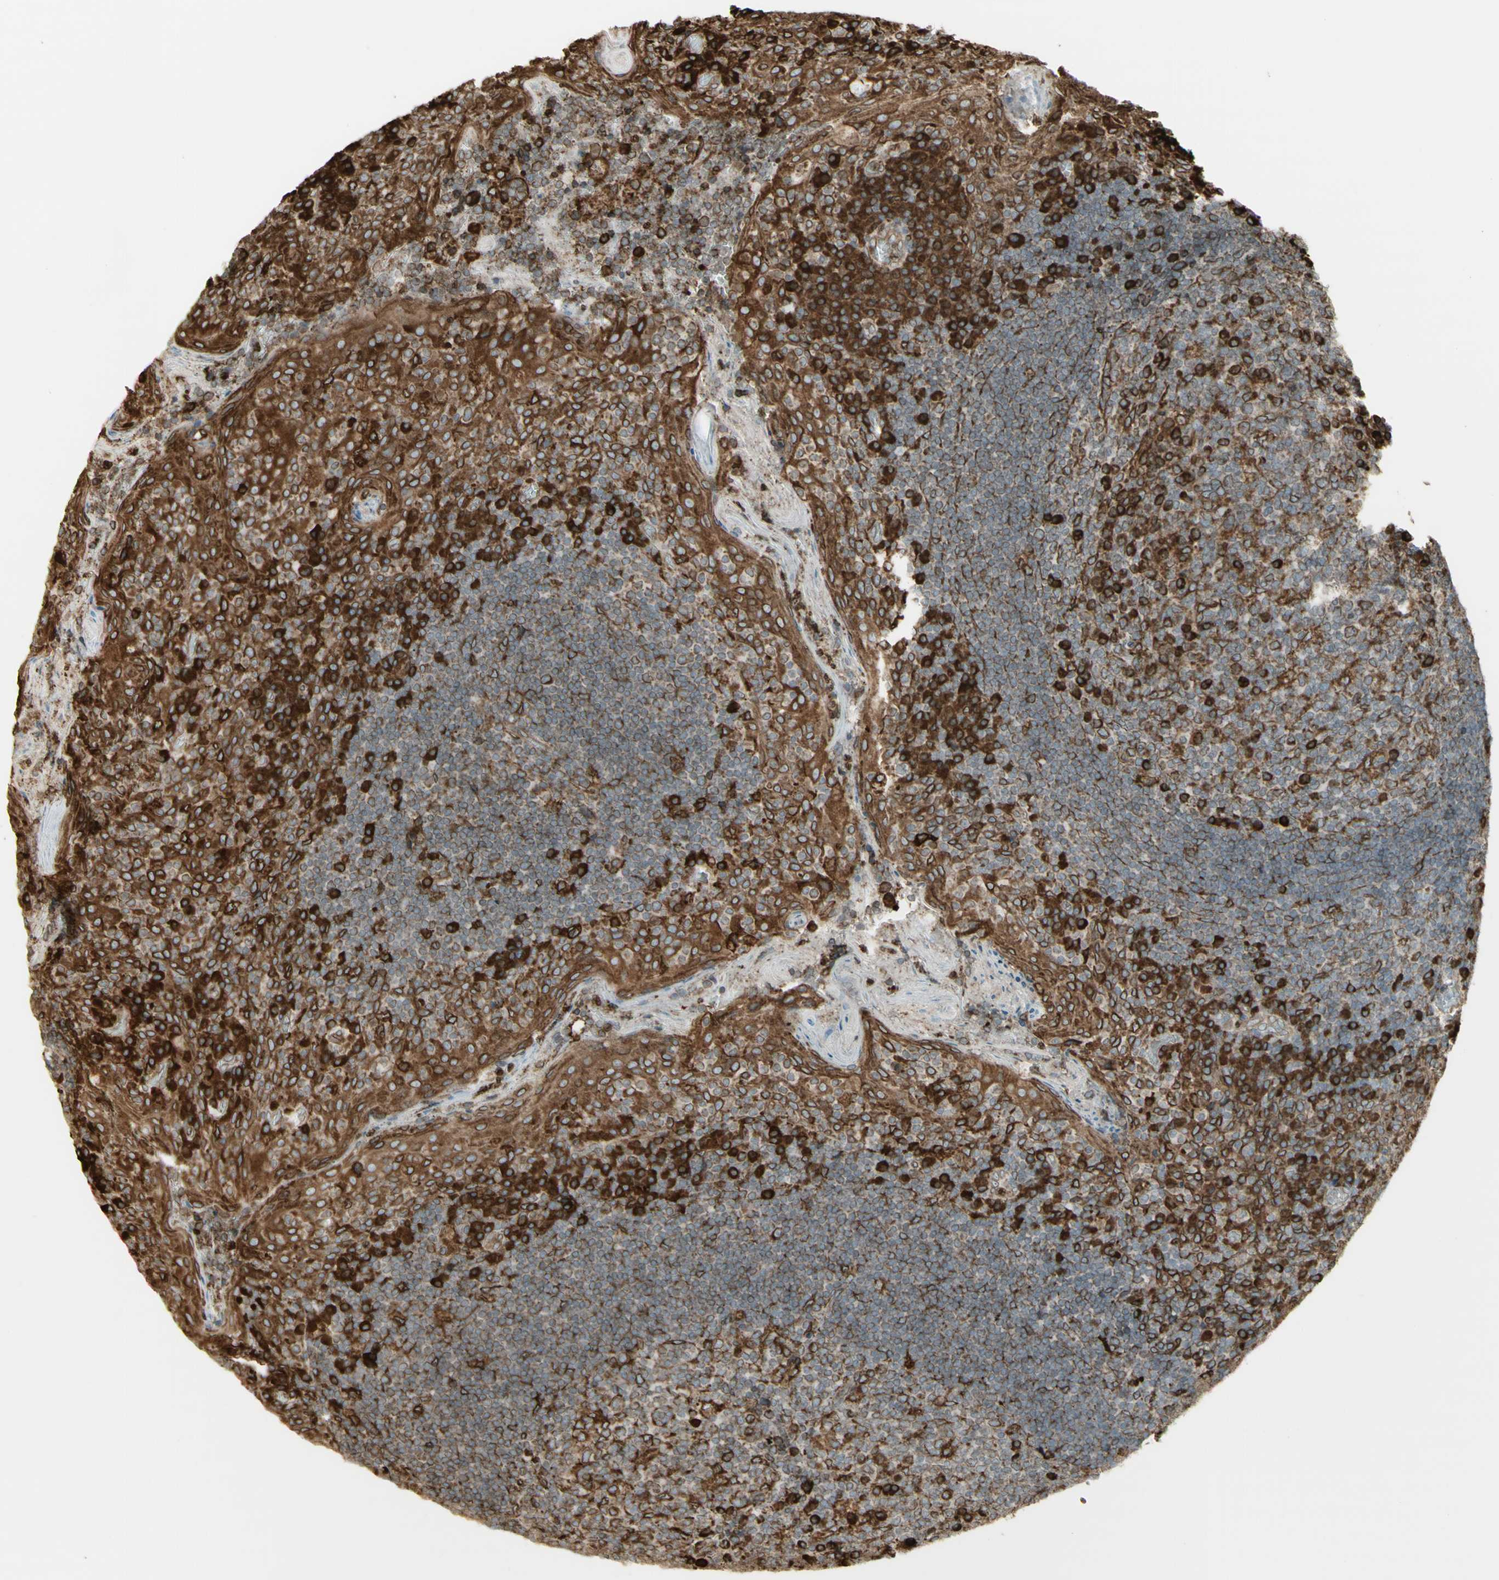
{"staining": {"intensity": "moderate", "quantity": "25%-75%", "location": "cytoplasmic/membranous"}, "tissue": "tonsil", "cell_type": "Germinal center cells", "image_type": "normal", "snomed": [{"axis": "morphology", "description": "Normal tissue, NOS"}, {"axis": "topography", "description": "Tonsil"}], "caption": "The immunohistochemical stain shows moderate cytoplasmic/membranous expression in germinal center cells of normal tonsil. The staining was performed using DAB, with brown indicating positive protein expression. Nuclei are stained blue with hematoxylin.", "gene": "CANX", "patient": {"sex": "male", "age": 17}}